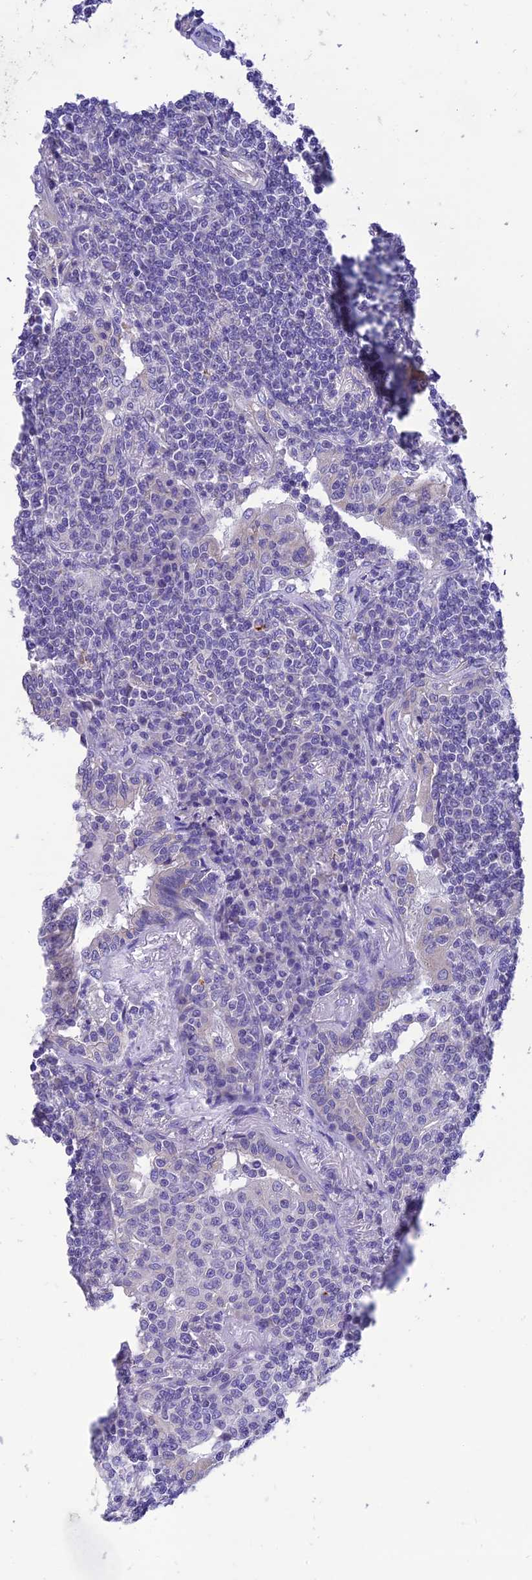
{"staining": {"intensity": "negative", "quantity": "none", "location": "none"}, "tissue": "lymphoma", "cell_type": "Tumor cells", "image_type": "cancer", "snomed": [{"axis": "morphology", "description": "Malignant lymphoma, non-Hodgkin's type, Low grade"}, {"axis": "topography", "description": "Lung"}], "caption": "This is a histopathology image of IHC staining of lymphoma, which shows no staining in tumor cells.", "gene": "MS4A5", "patient": {"sex": "female", "age": 71}}